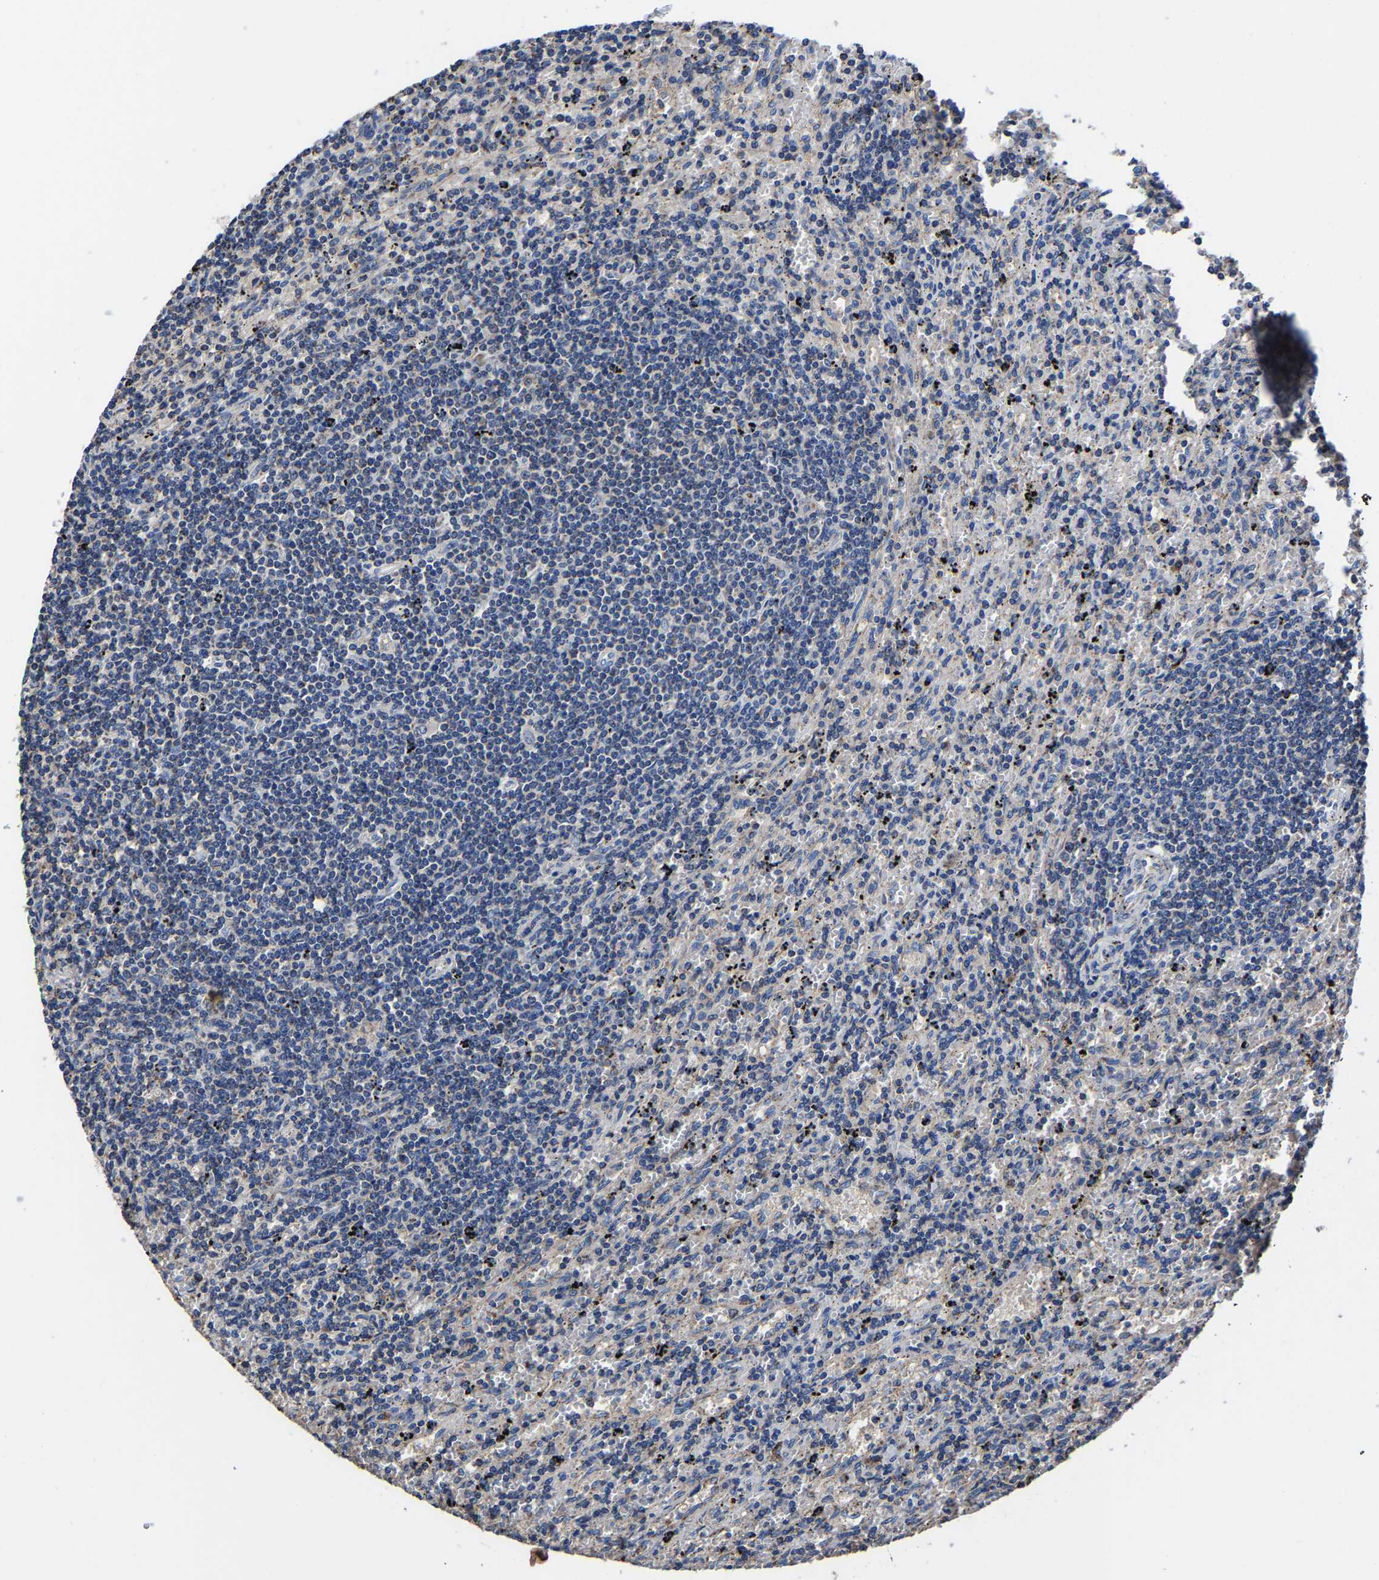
{"staining": {"intensity": "negative", "quantity": "none", "location": "none"}, "tissue": "lymphoma", "cell_type": "Tumor cells", "image_type": "cancer", "snomed": [{"axis": "morphology", "description": "Malignant lymphoma, non-Hodgkin's type, Low grade"}, {"axis": "topography", "description": "Spleen"}], "caption": "The immunohistochemistry (IHC) image has no significant staining in tumor cells of malignant lymphoma, non-Hodgkin's type (low-grade) tissue.", "gene": "ZCCHC7", "patient": {"sex": "male", "age": 76}}